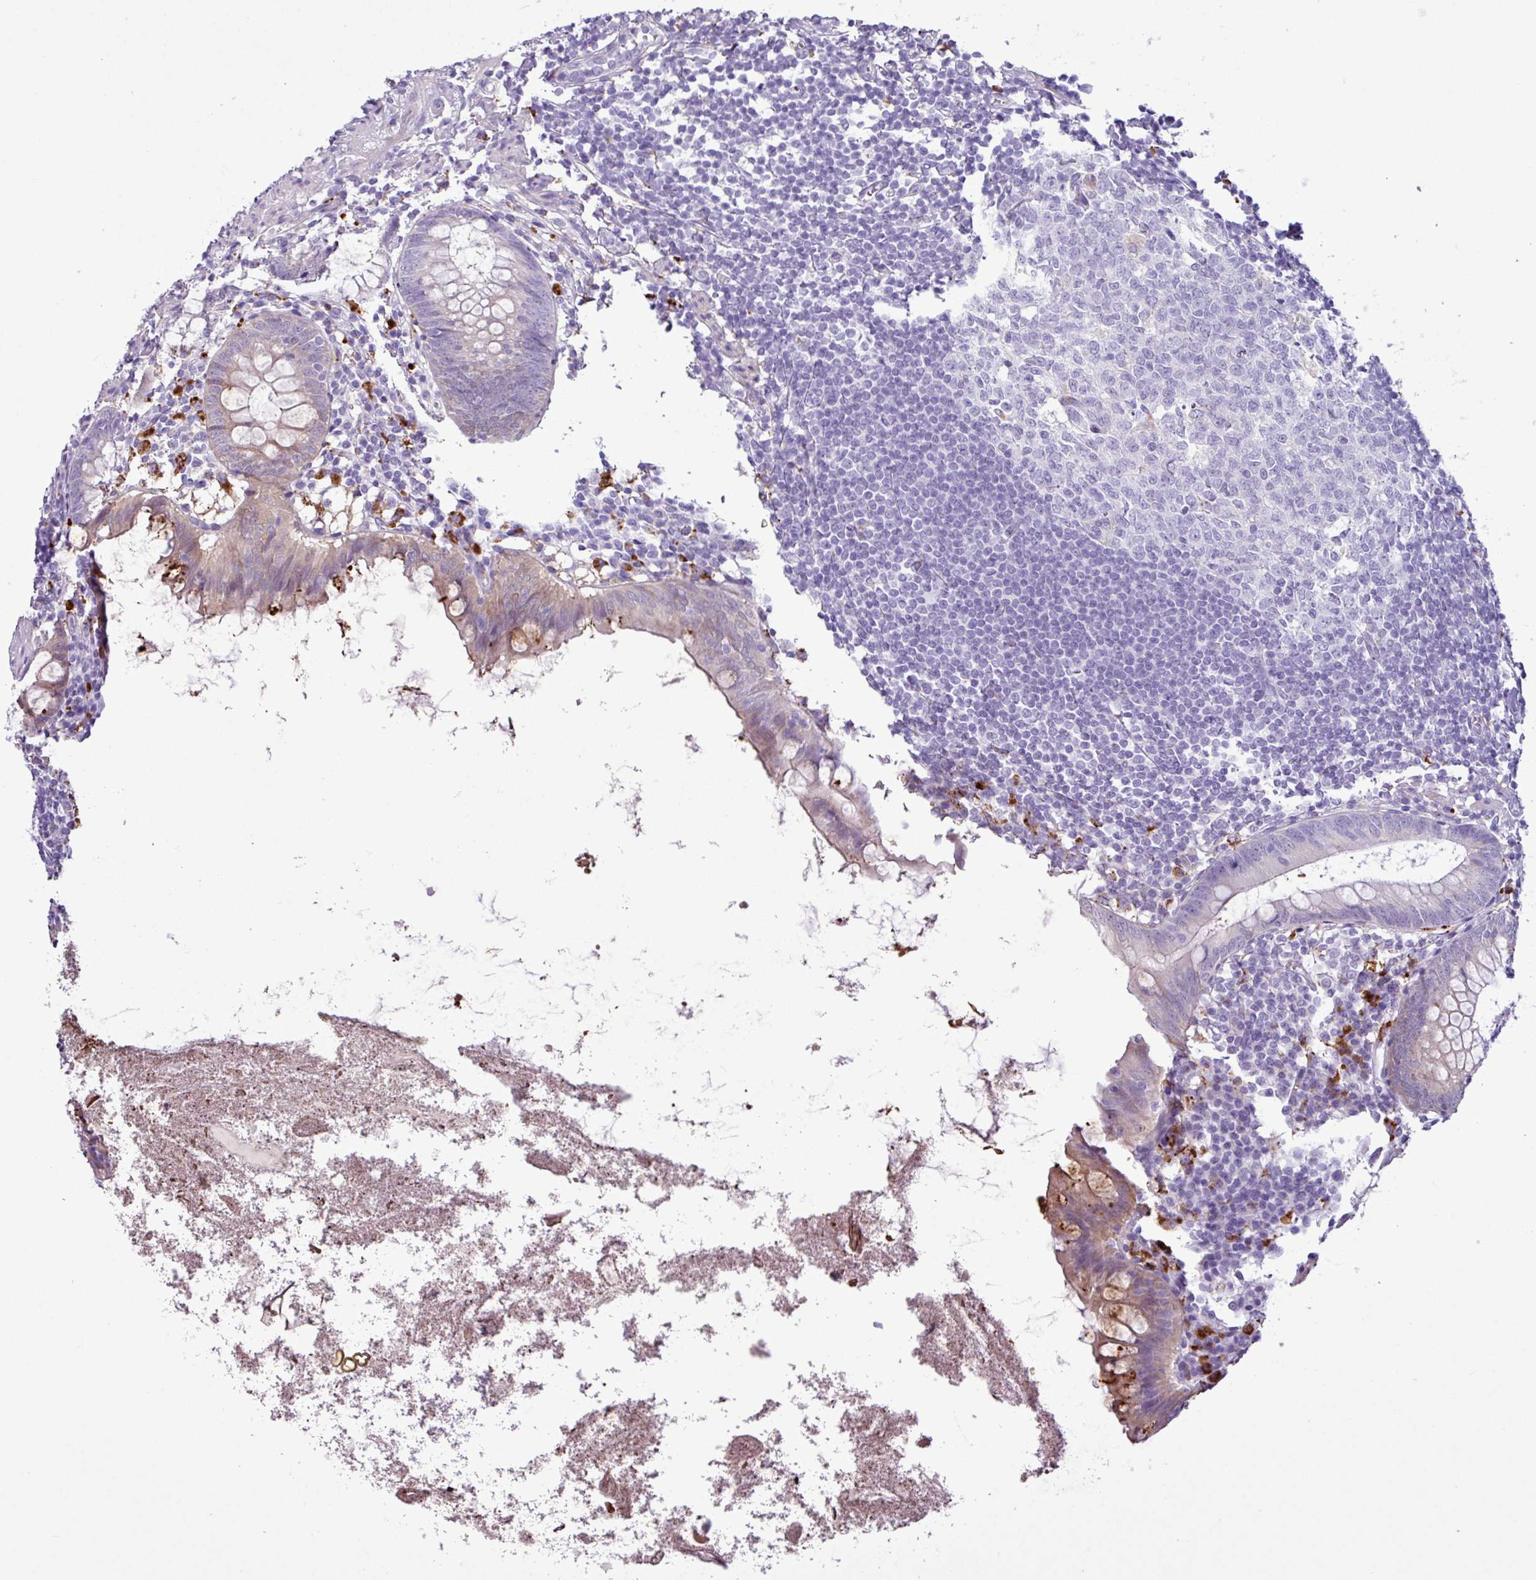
{"staining": {"intensity": "weak", "quantity": "<25%", "location": "cytoplasmic/membranous"}, "tissue": "appendix", "cell_type": "Glandular cells", "image_type": "normal", "snomed": [{"axis": "morphology", "description": "Normal tissue, NOS"}, {"axis": "topography", "description": "Appendix"}], "caption": "Protein analysis of benign appendix reveals no significant positivity in glandular cells. Nuclei are stained in blue.", "gene": "TMEM200C", "patient": {"sex": "female", "age": 51}}